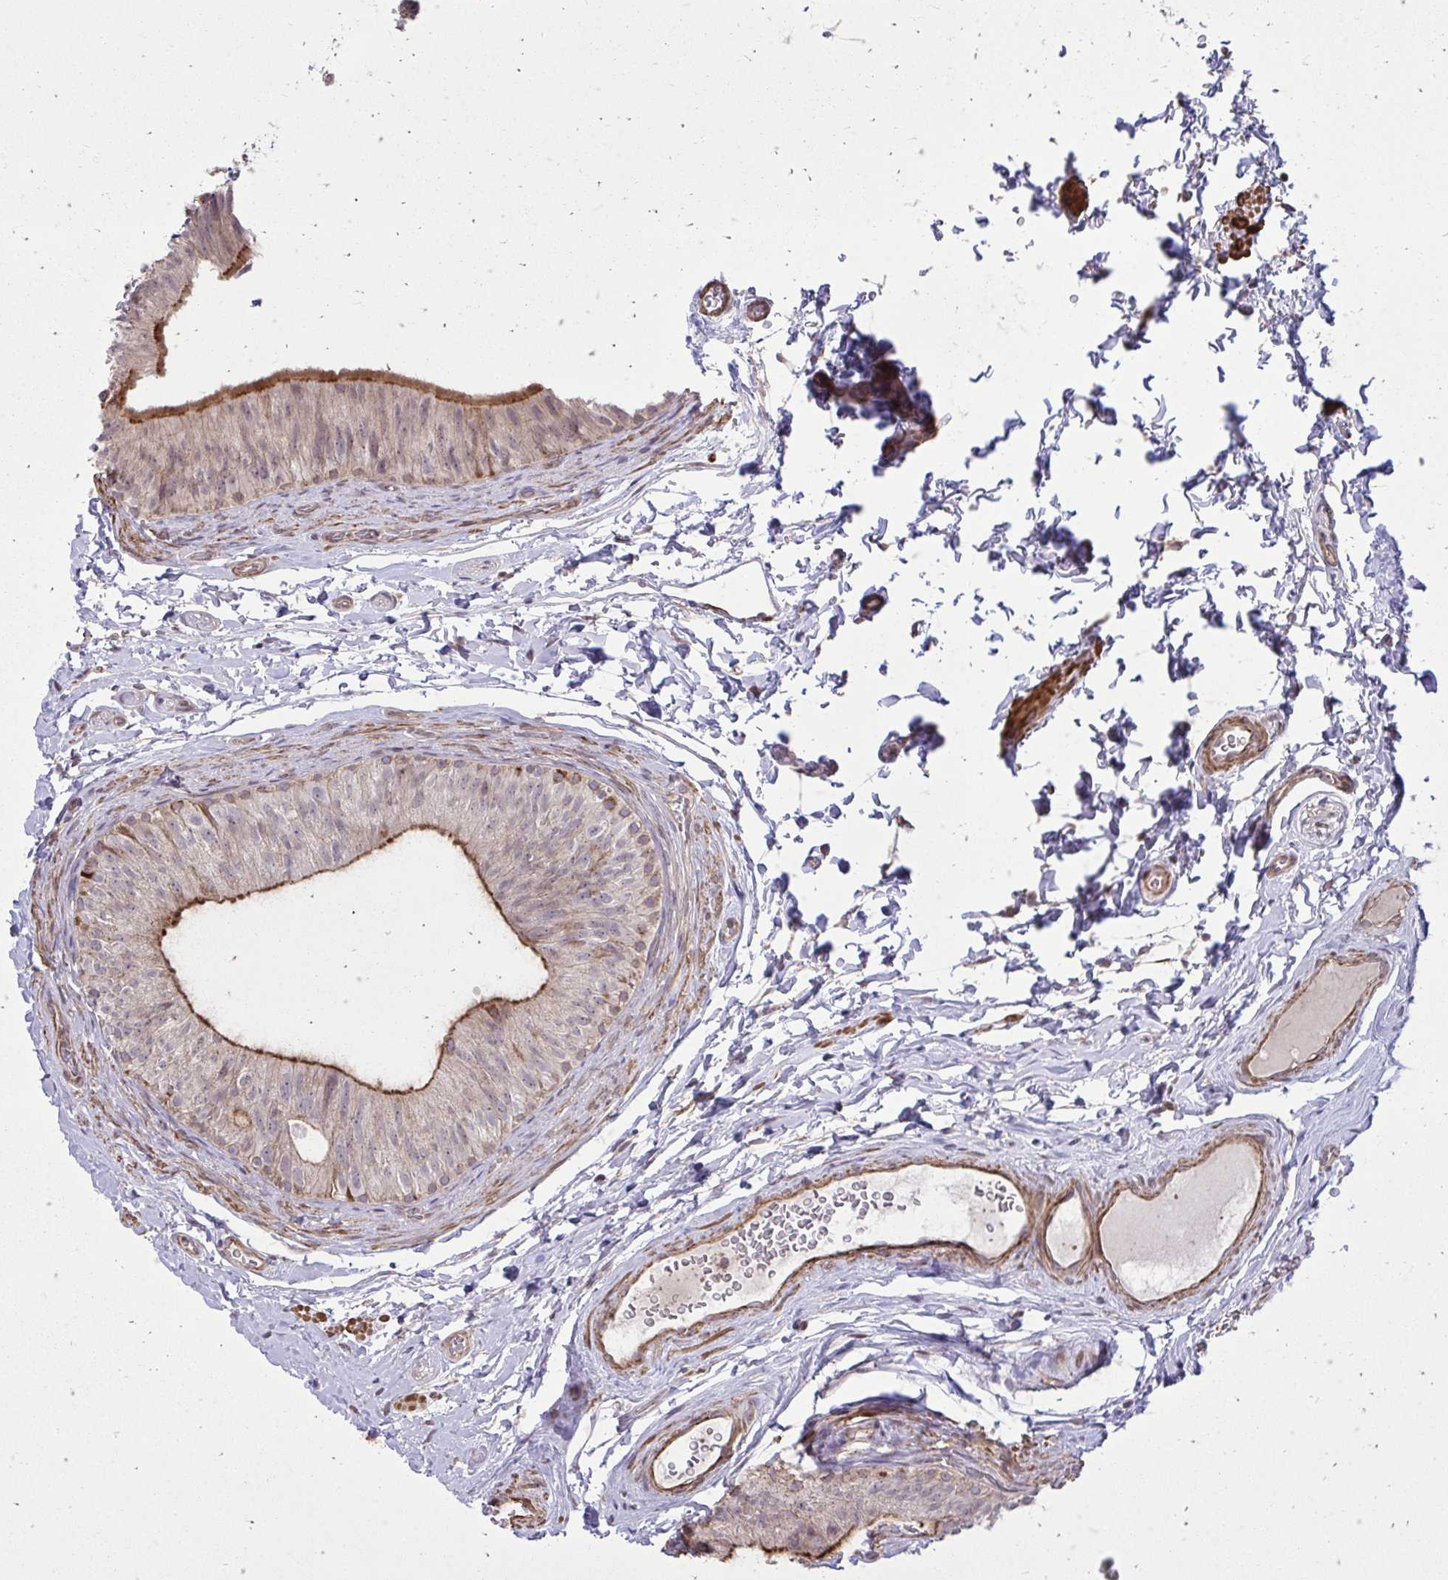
{"staining": {"intensity": "strong", "quantity": "<25%", "location": "cytoplasmic/membranous"}, "tissue": "epididymis", "cell_type": "Glandular cells", "image_type": "normal", "snomed": [{"axis": "morphology", "description": "Normal tissue, NOS"}, {"axis": "topography", "description": "Epididymis, spermatic cord, NOS"}, {"axis": "topography", "description": "Epididymis"}], "caption": "Epididymis stained with DAB (3,3'-diaminobenzidine) immunohistochemistry (IHC) exhibits medium levels of strong cytoplasmic/membranous staining in about <25% of glandular cells. Immunohistochemistry (ihc) stains the protein of interest in brown and the nuclei are stained blue.", "gene": "SLC7A5", "patient": {"sex": "male", "age": 31}}